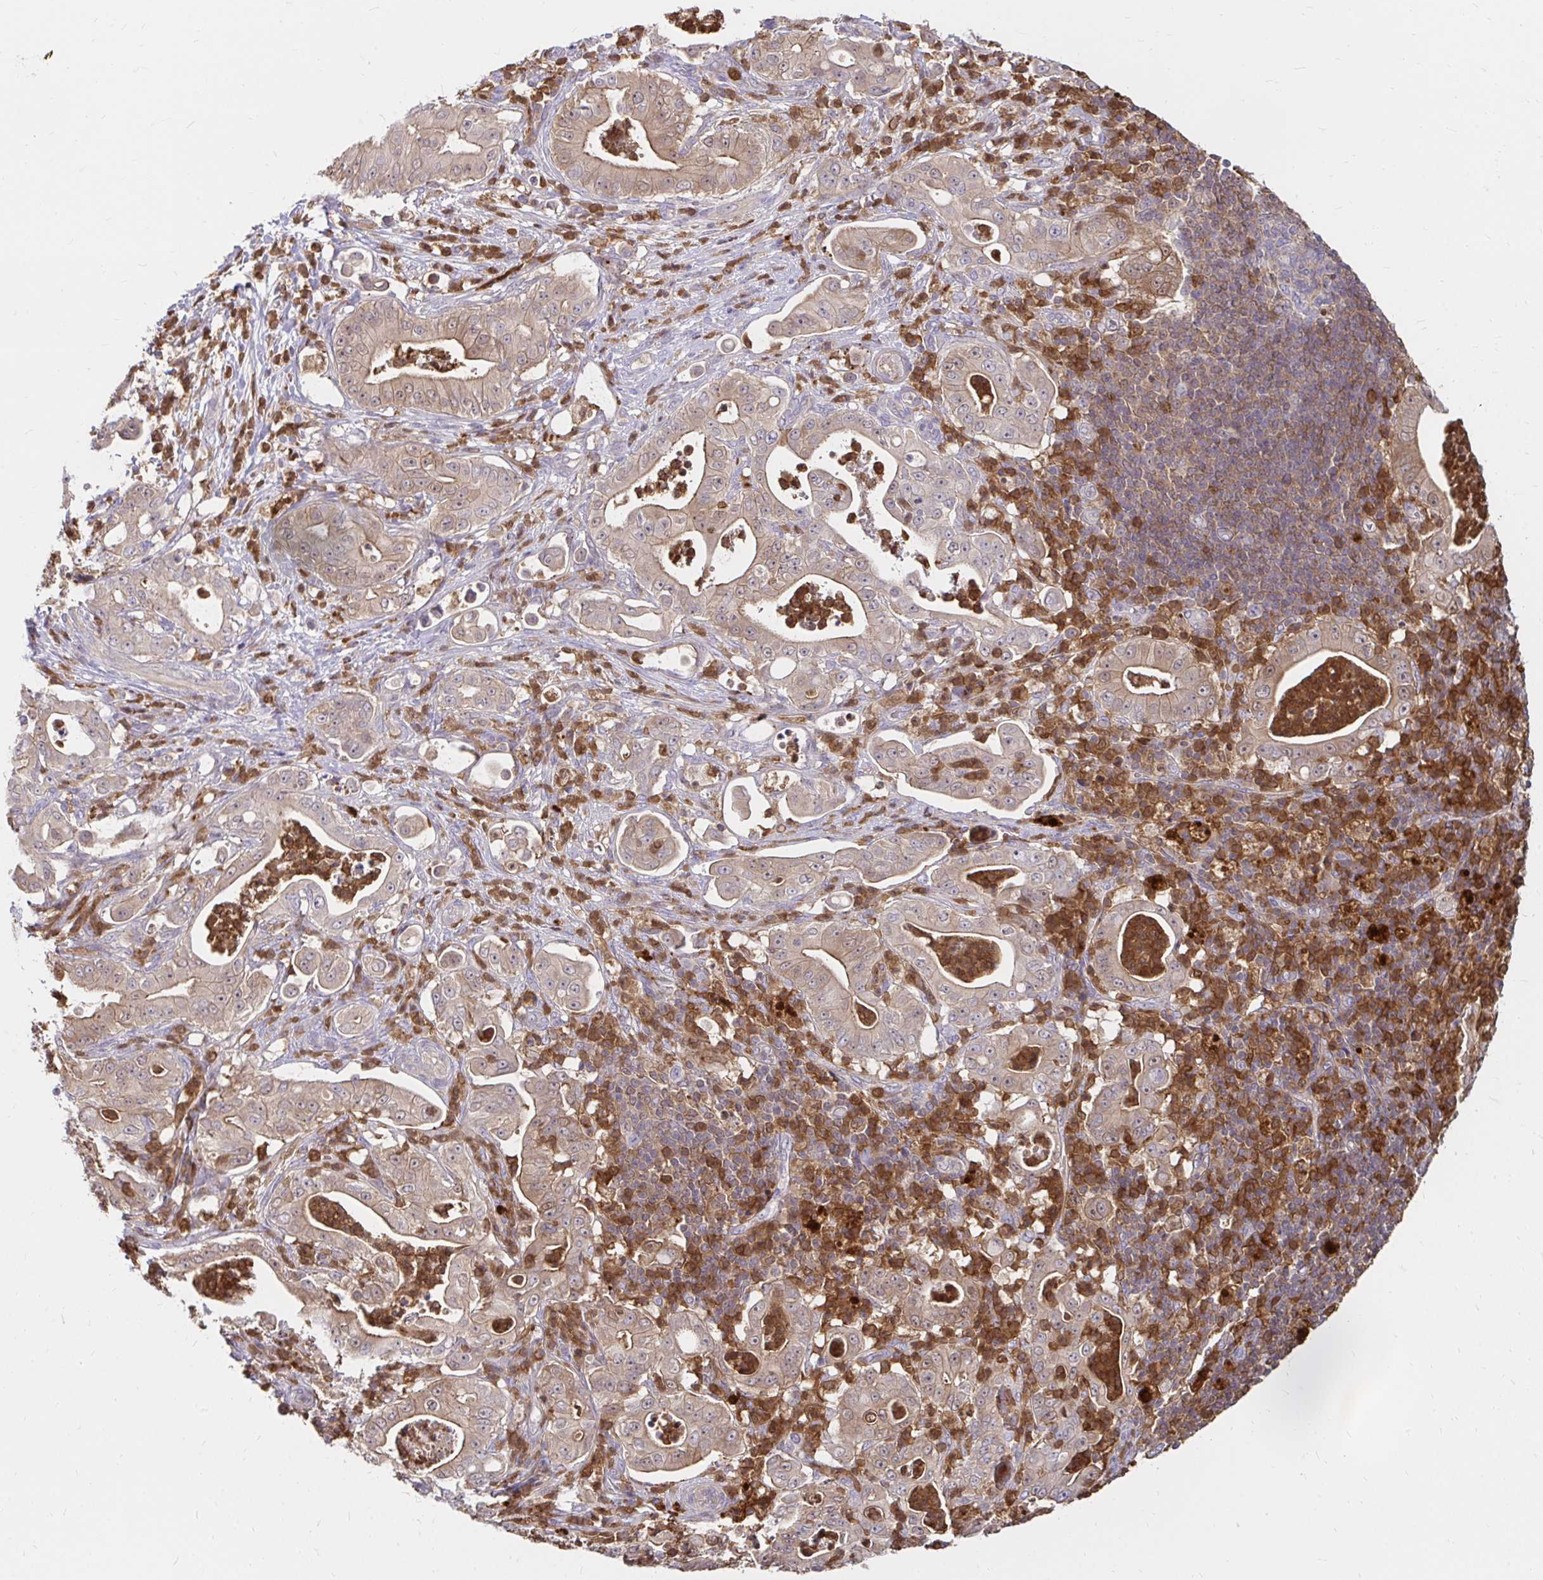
{"staining": {"intensity": "weak", "quantity": ">75%", "location": "cytoplasmic/membranous"}, "tissue": "pancreatic cancer", "cell_type": "Tumor cells", "image_type": "cancer", "snomed": [{"axis": "morphology", "description": "Adenocarcinoma, NOS"}, {"axis": "topography", "description": "Pancreas"}], "caption": "This image displays pancreatic adenocarcinoma stained with immunohistochemistry to label a protein in brown. The cytoplasmic/membranous of tumor cells show weak positivity for the protein. Nuclei are counter-stained blue.", "gene": "PYCARD", "patient": {"sex": "male", "age": 71}}